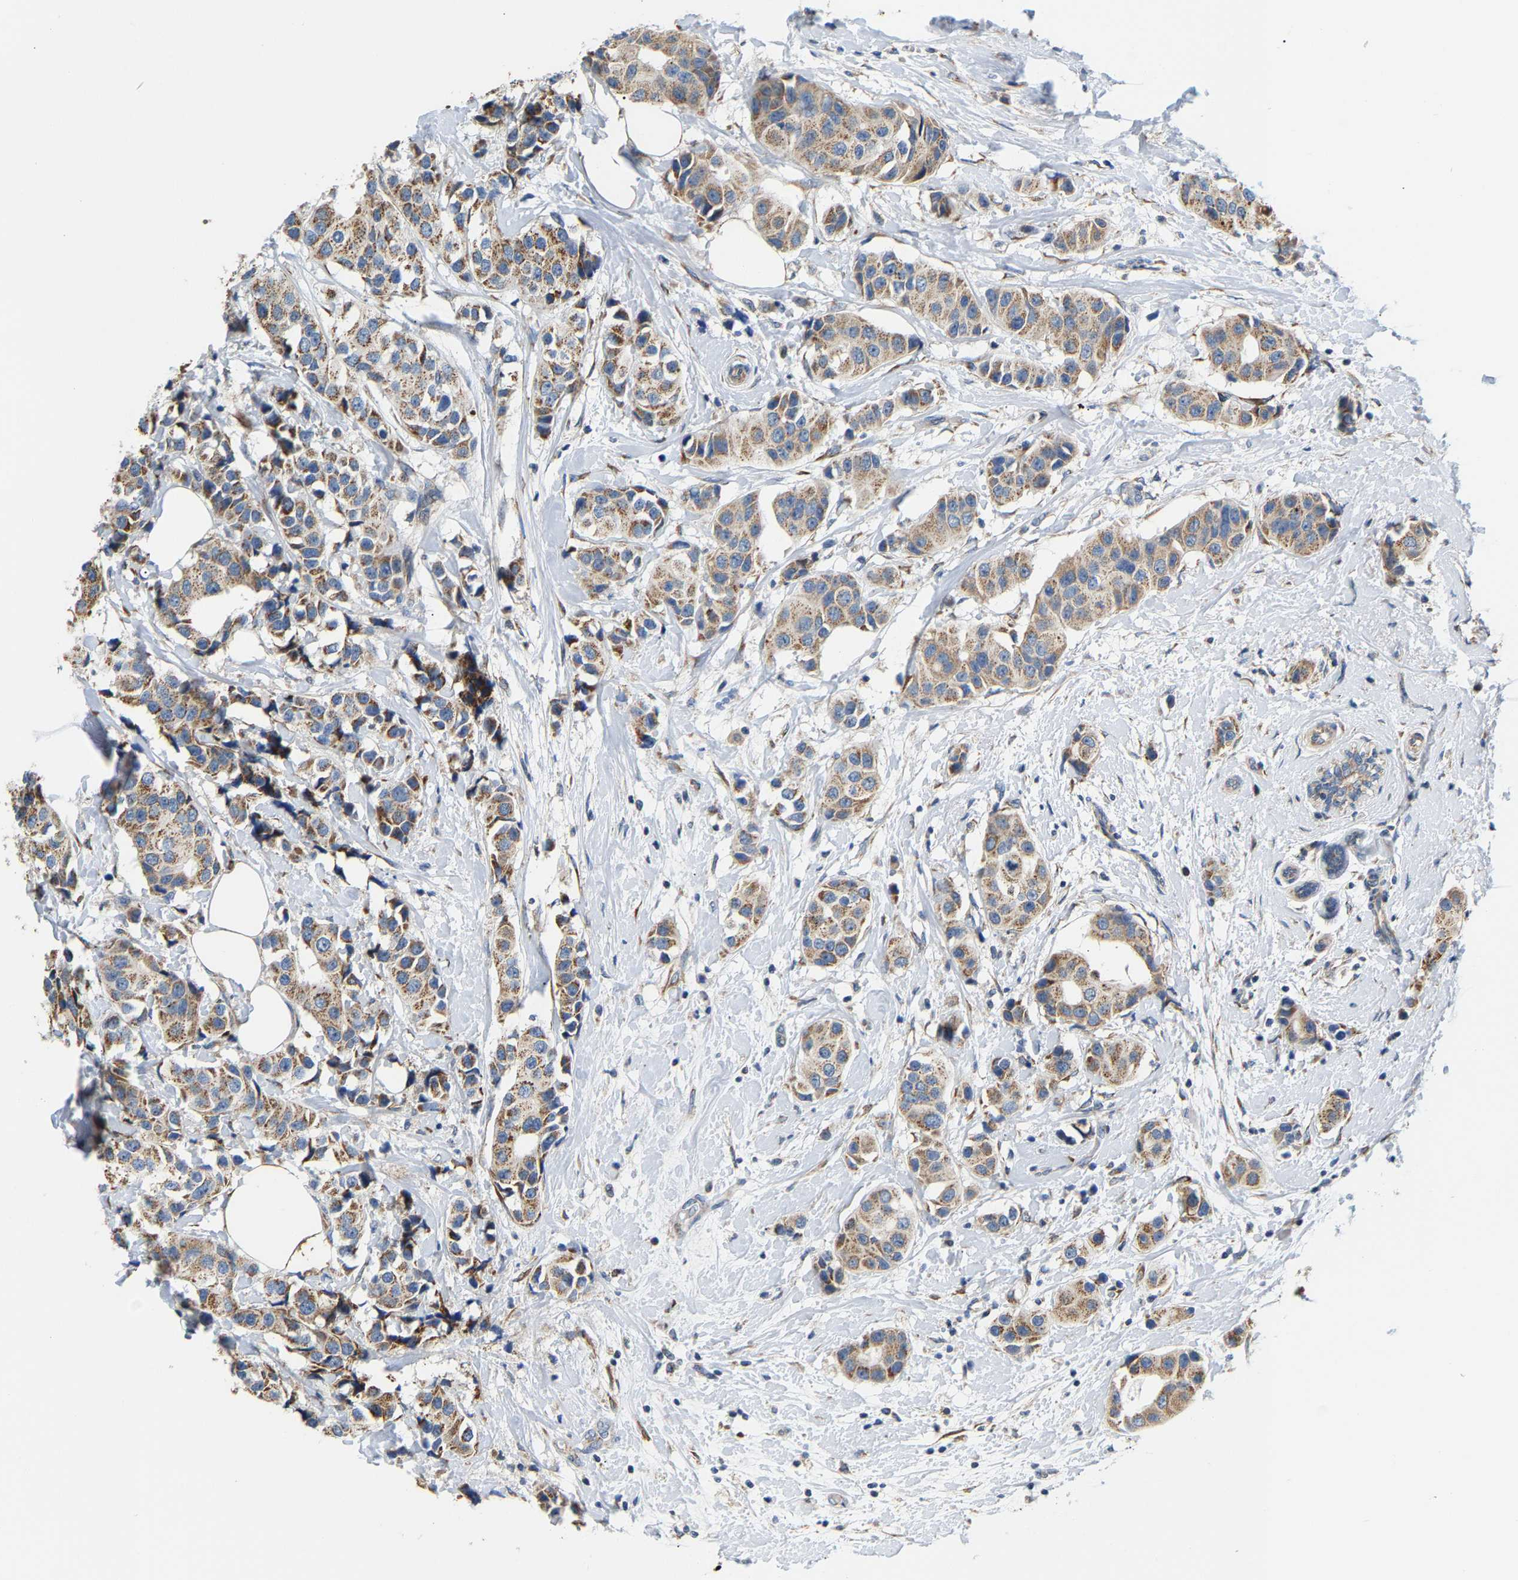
{"staining": {"intensity": "moderate", "quantity": ">75%", "location": "cytoplasmic/membranous"}, "tissue": "breast cancer", "cell_type": "Tumor cells", "image_type": "cancer", "snomed": [{"axis": "morphology", "description": "Normal tissue, NOS"}, {"axis": "morphology", "description": "Duct carcinoma"}, {"axis": "topography", "description": "Breast"}], "caption": "Human breast cancer (infiltrating ductal carcinoma) stained with a brown dye exhibits moderate cytoplasmic/membranous positive staining in approximately >75% of tumor cells.", "gene": "TMEM168", "patient": {"sex": "female", "age": 39}}